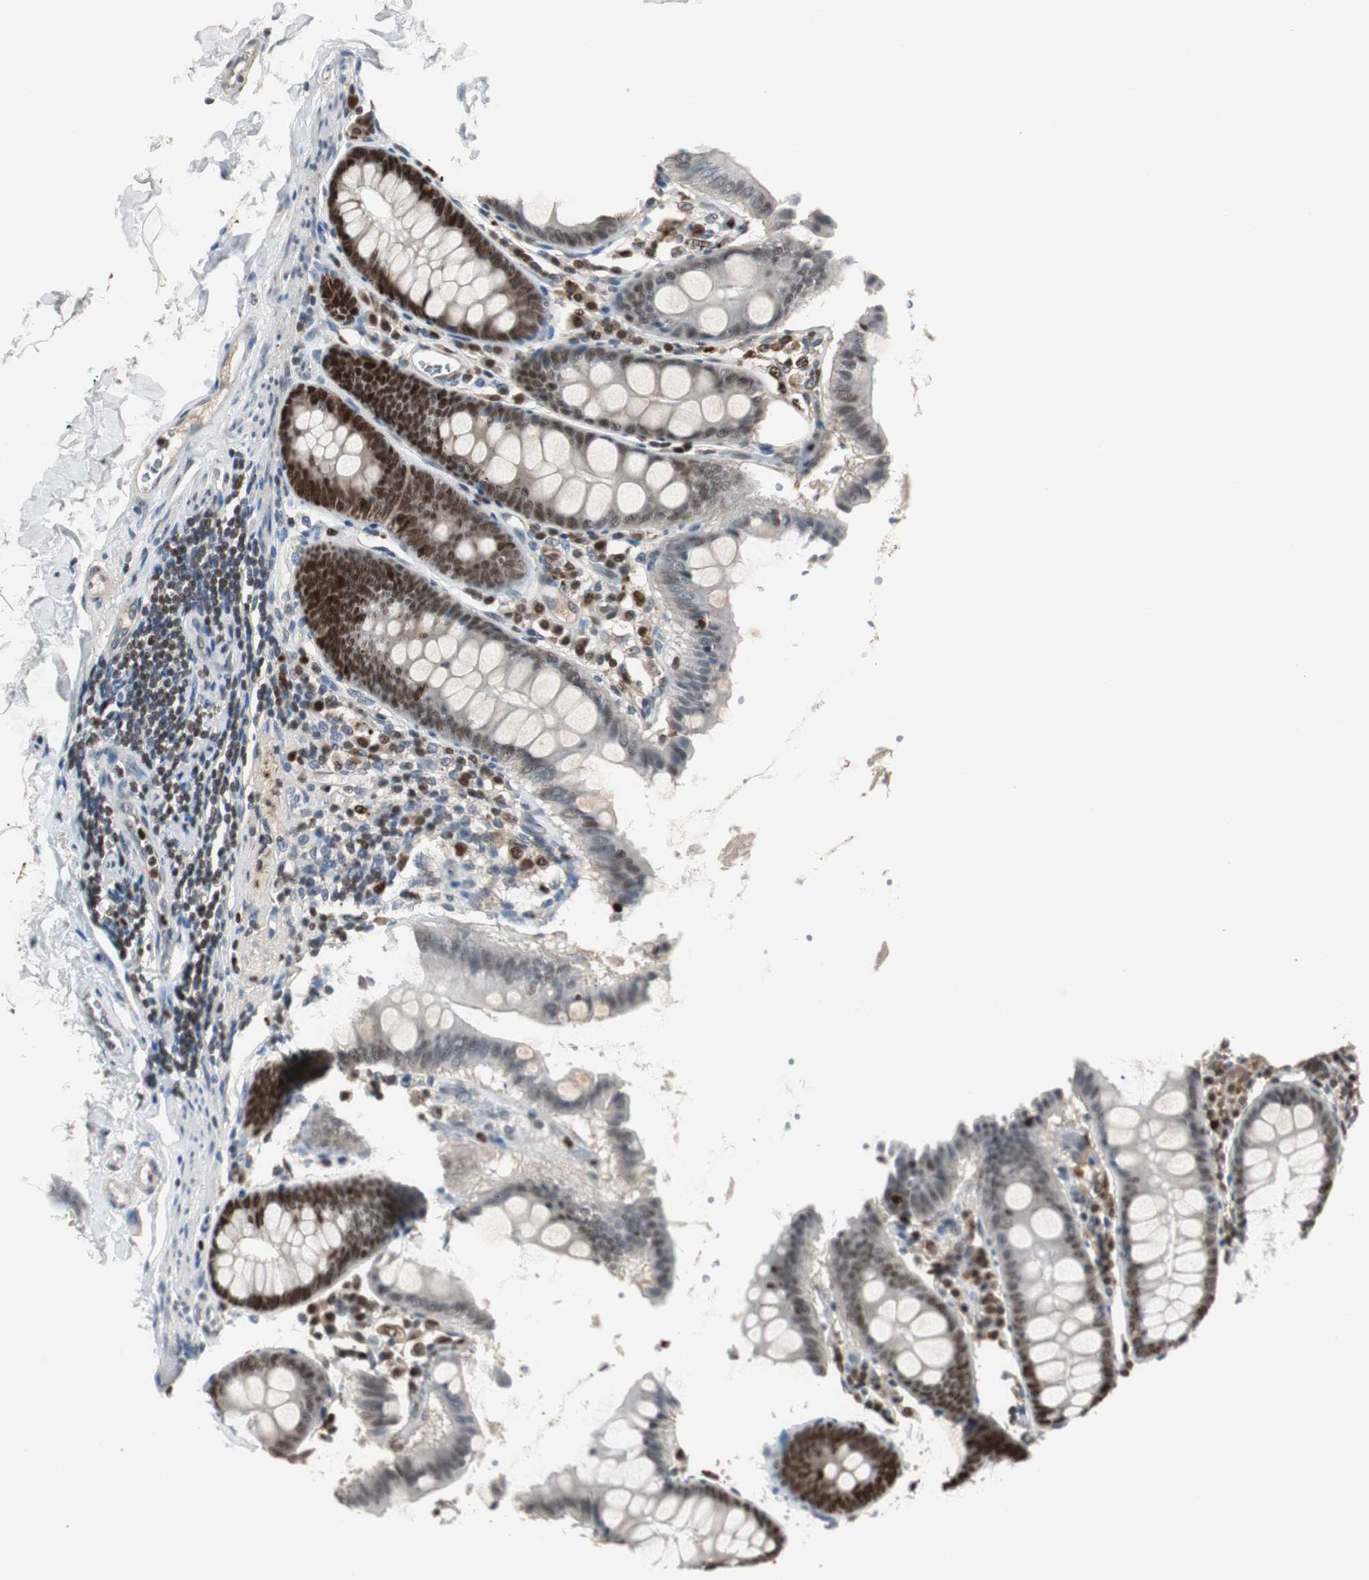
{"staining": {"intensity": "negative", "quantity": "none", "location": "none"}, "tissue": "colon", "cell_type": "Endothelial cells", "image_type": "normal", "snomed": [{"axis": "morphology", "description": "Normal tissue, NOS"}, {"axis": "topography", "description": "Colon"}], "caption": "The photomicrograph shows no staining of endothelial cells in normal colon.", "gene": "FEN1", "patient": {"sex": "female", "age": 61}}